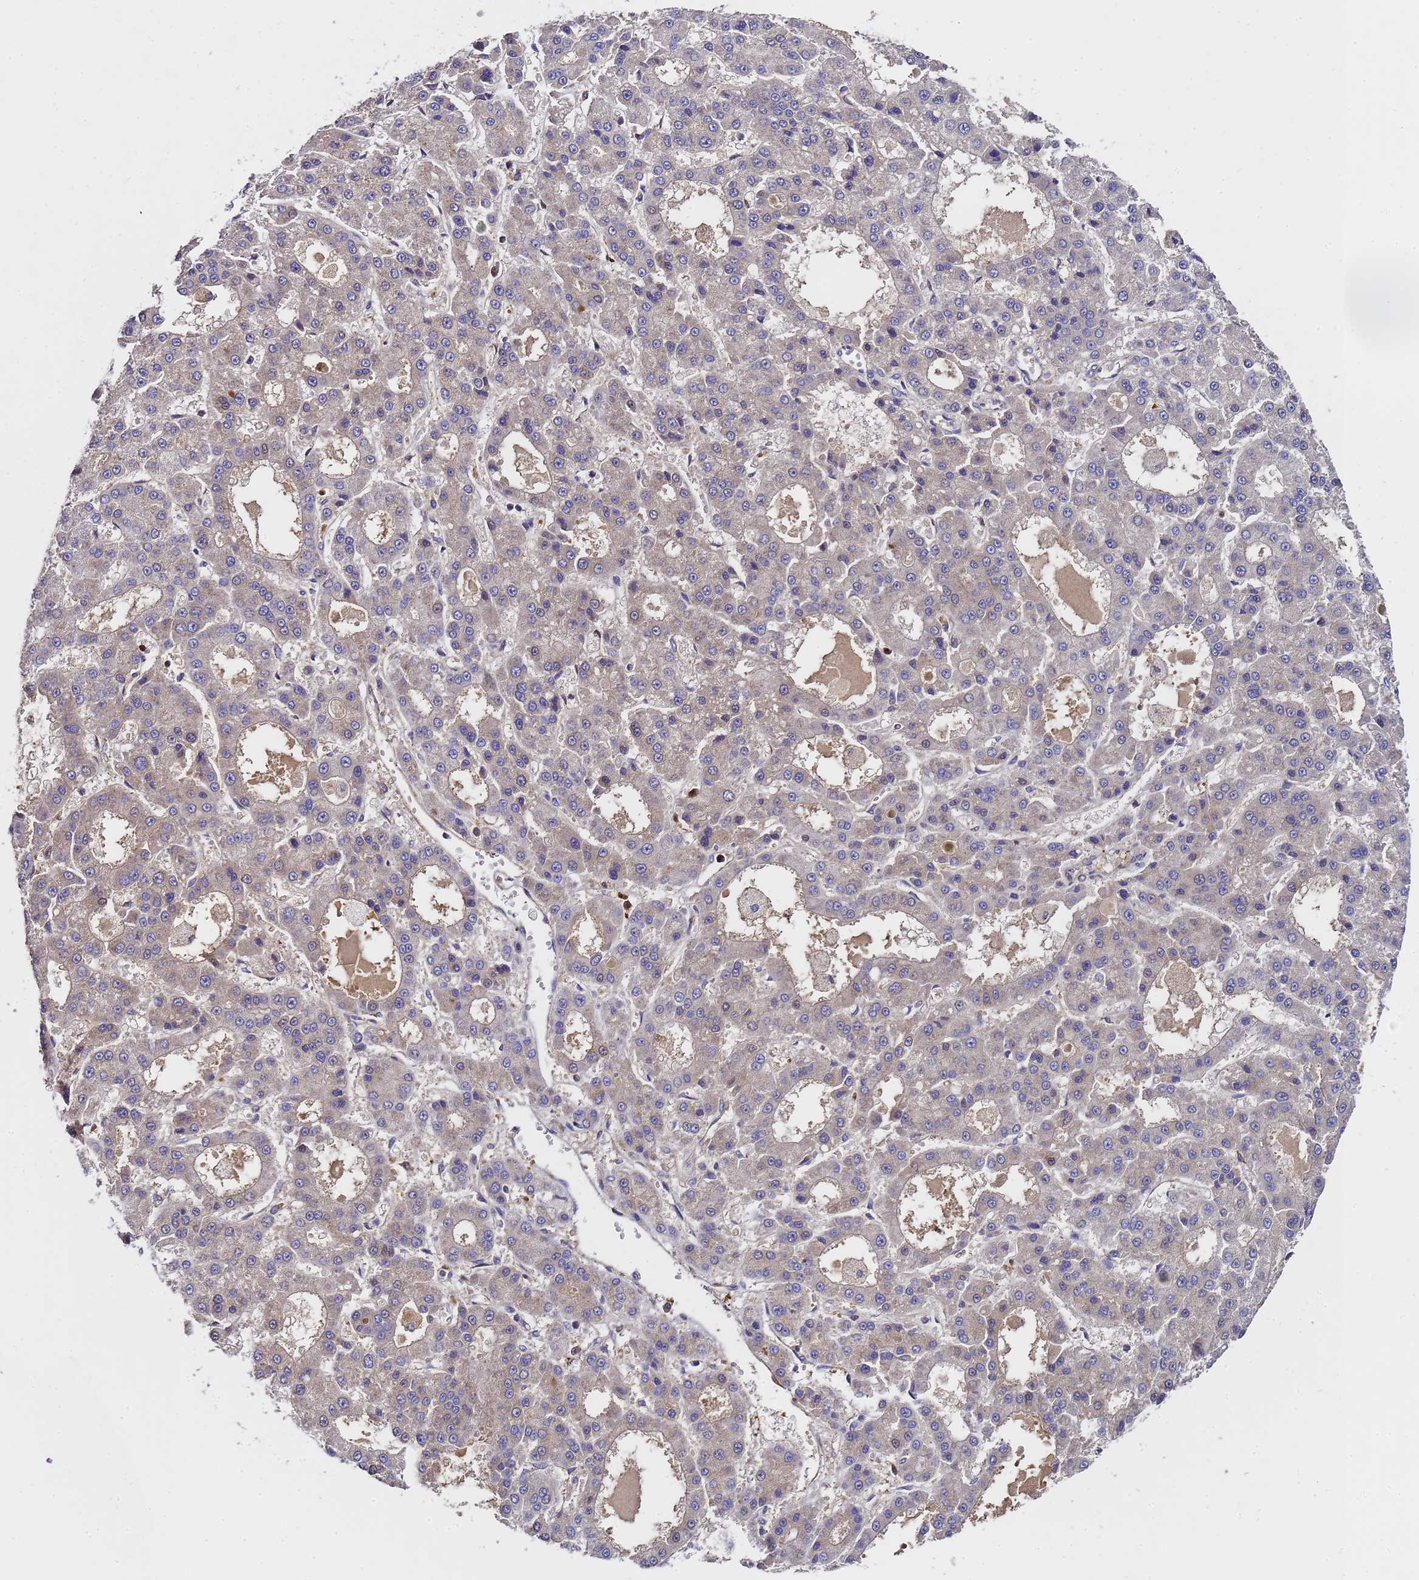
{"staining": {"intensity": "negative", "quantity": "none", "location": "none"}, "tissue": "liver cancer", "cell_type": "Tumor cells", "image_type": "cancer", "snomed": [{"axis": "morphology", "description": "Carcinoma, Hepatocellular, NOS"}, {"axis": "topography", "description": "Liver"}], "caption": "The micrograph displays no significant staining in tumor cells of liver hepatocellular carcinoma.", "gene": "MOCS1", "patient": {"sex": "male", "age": 70}}